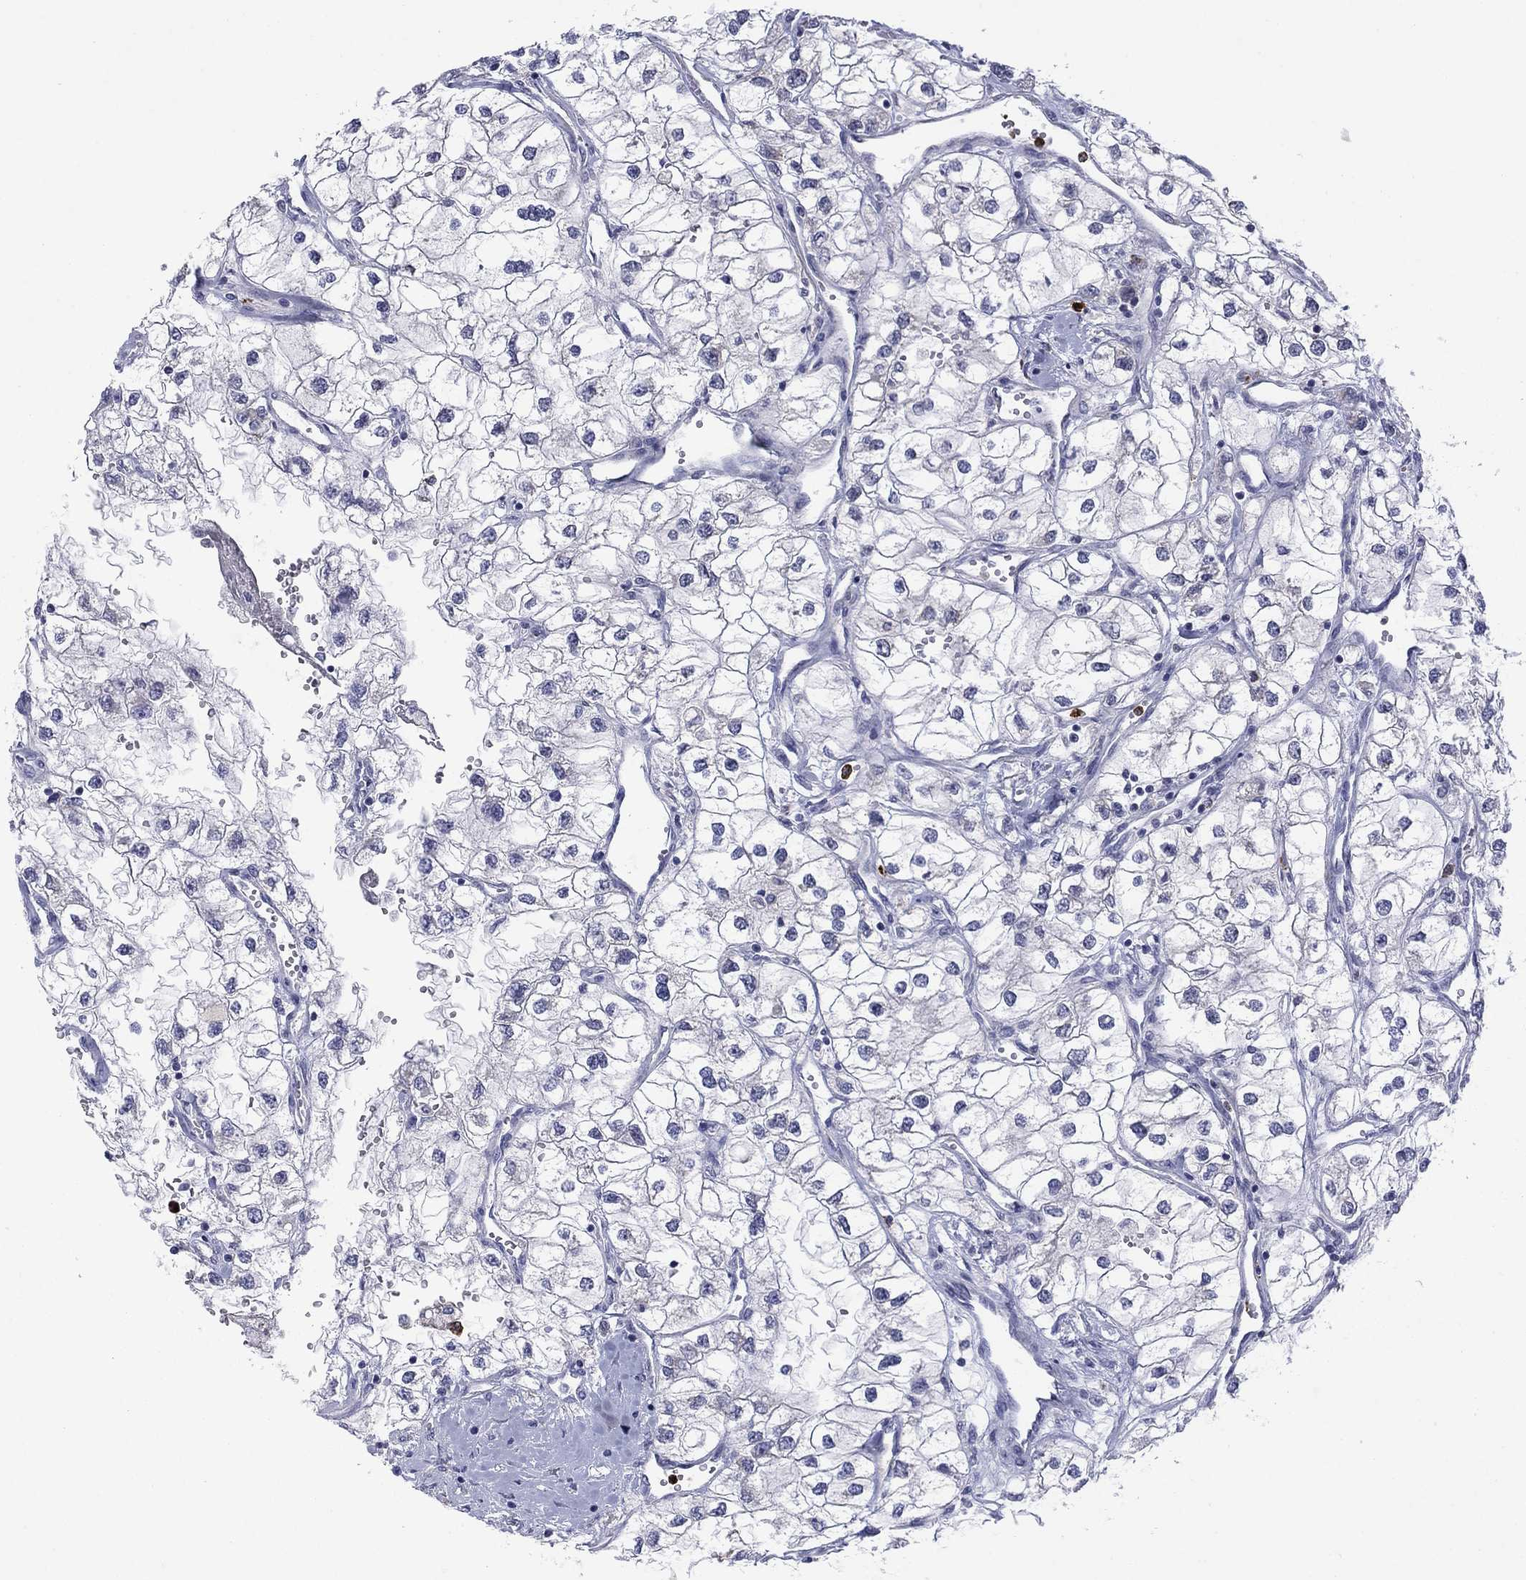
{"staining": {"intensity": "negative", "quantity": "none", "location": "none"}, "tissue": "renal cancer", "cell_type": "Tumor cells", "image_type": "cancer", "snomed": [{"axis": "morphology", "description": "Adenocarcinoma, NOS"}, {"axis": "topography", "description": "Kidney"}], "caption": "Immunohistochemistry (IHC) of renal cancer (adenocarcinoma) reveals no positivity in tumor cells.", "gene": "MTRFR", "patient": {"sex": "male", "age": 59}}